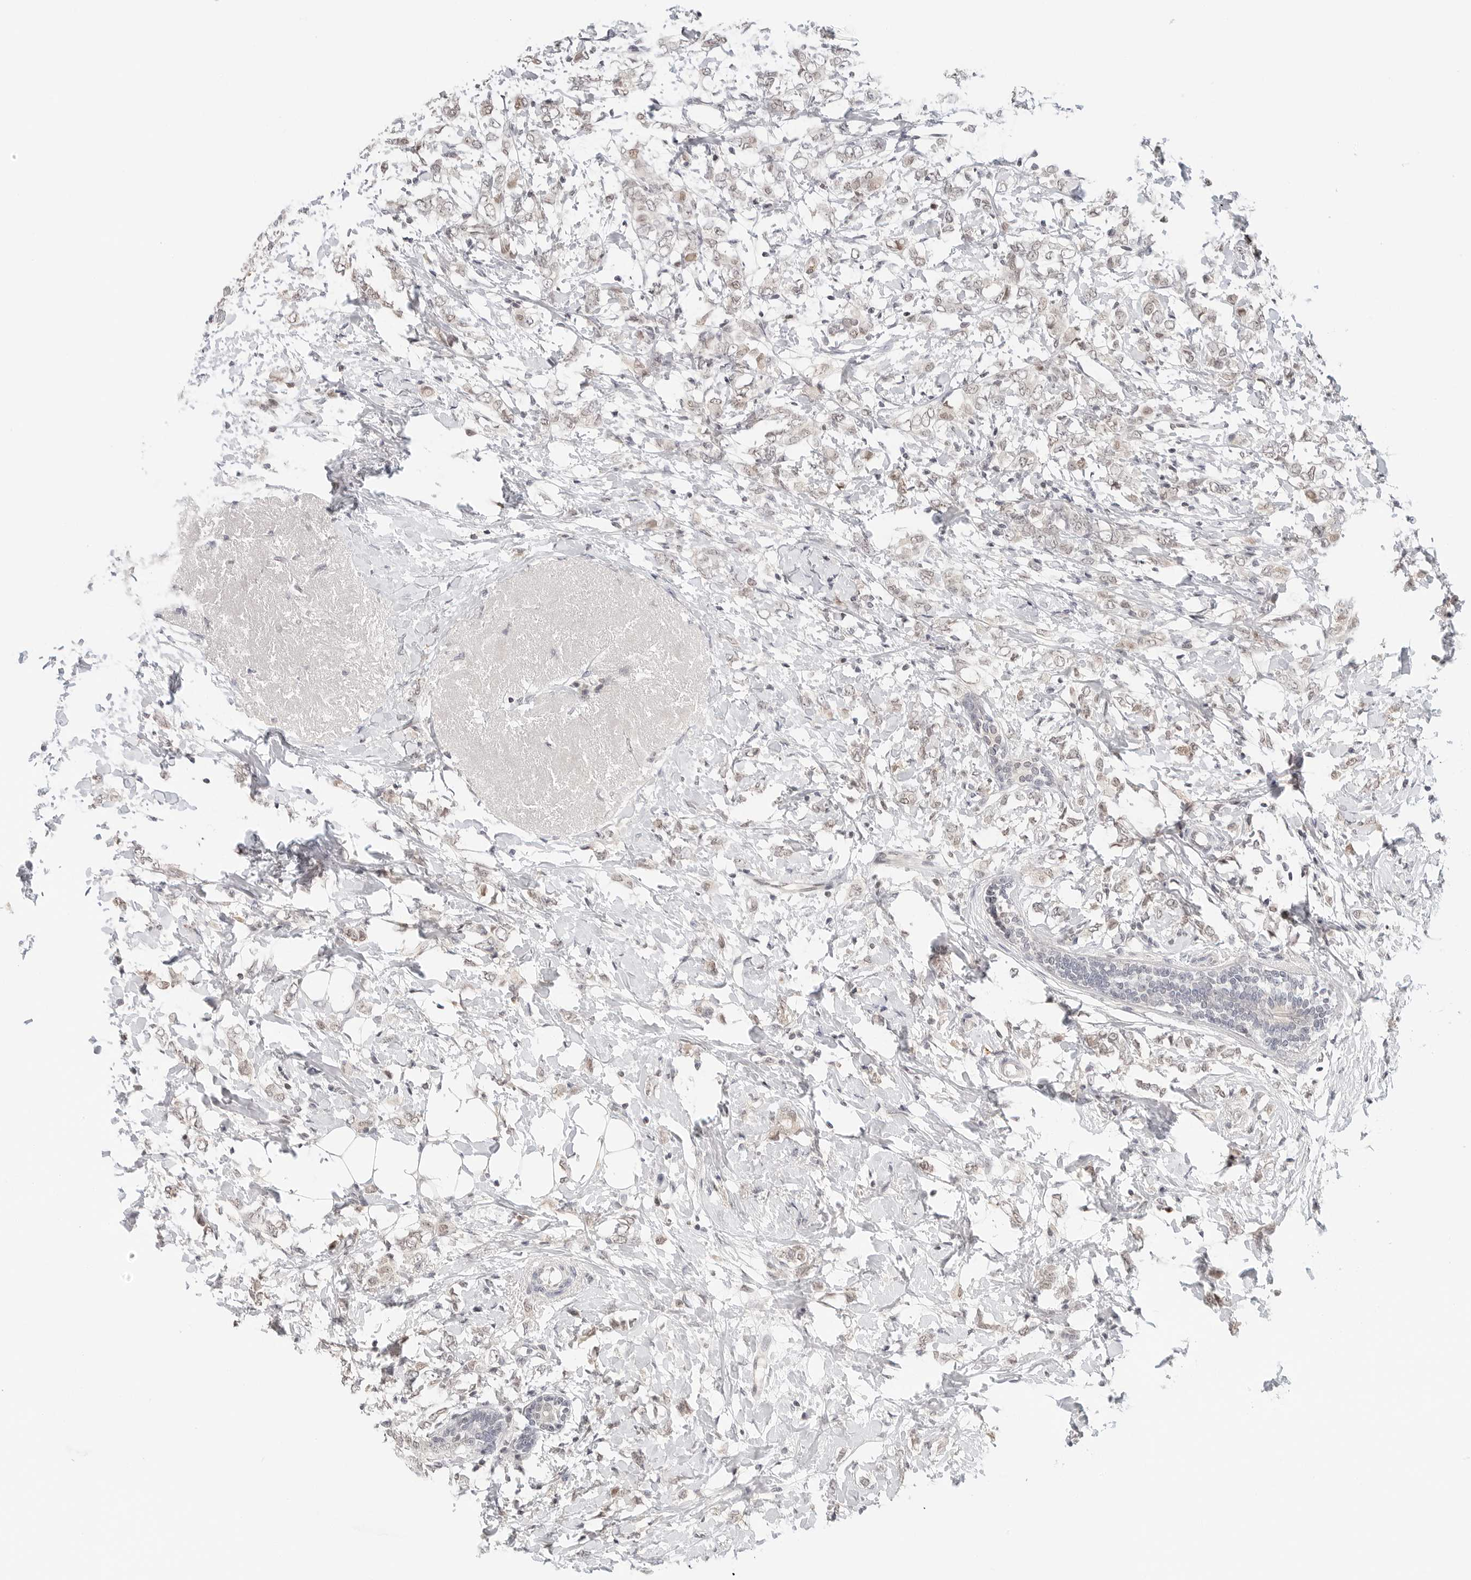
{"staining": {"intensity": "weak", "quantity": ">75%", "location": "cytoplasmic/membranous,nuclear"}, "tissue": "breast cancer", "cell_type": "Tumor cells", "image_type": "cancer", "snomed": [{"axis": "morphology", "description": "Normal tissue, NOS"}, {"axis": "morphology", "description": "Lobular carcinoma"}, {"axis": "topography", "description": "Breast"}], "caption": "Immunohistochemical staining of breast cancer (lobular carcinoma) shows weak cytoplasmic/membranous and nuclear protein positivity in approximately >75% of tumor cells.", "gene": "TSEN2", "patient": {"sex": "female", "age": 47}}